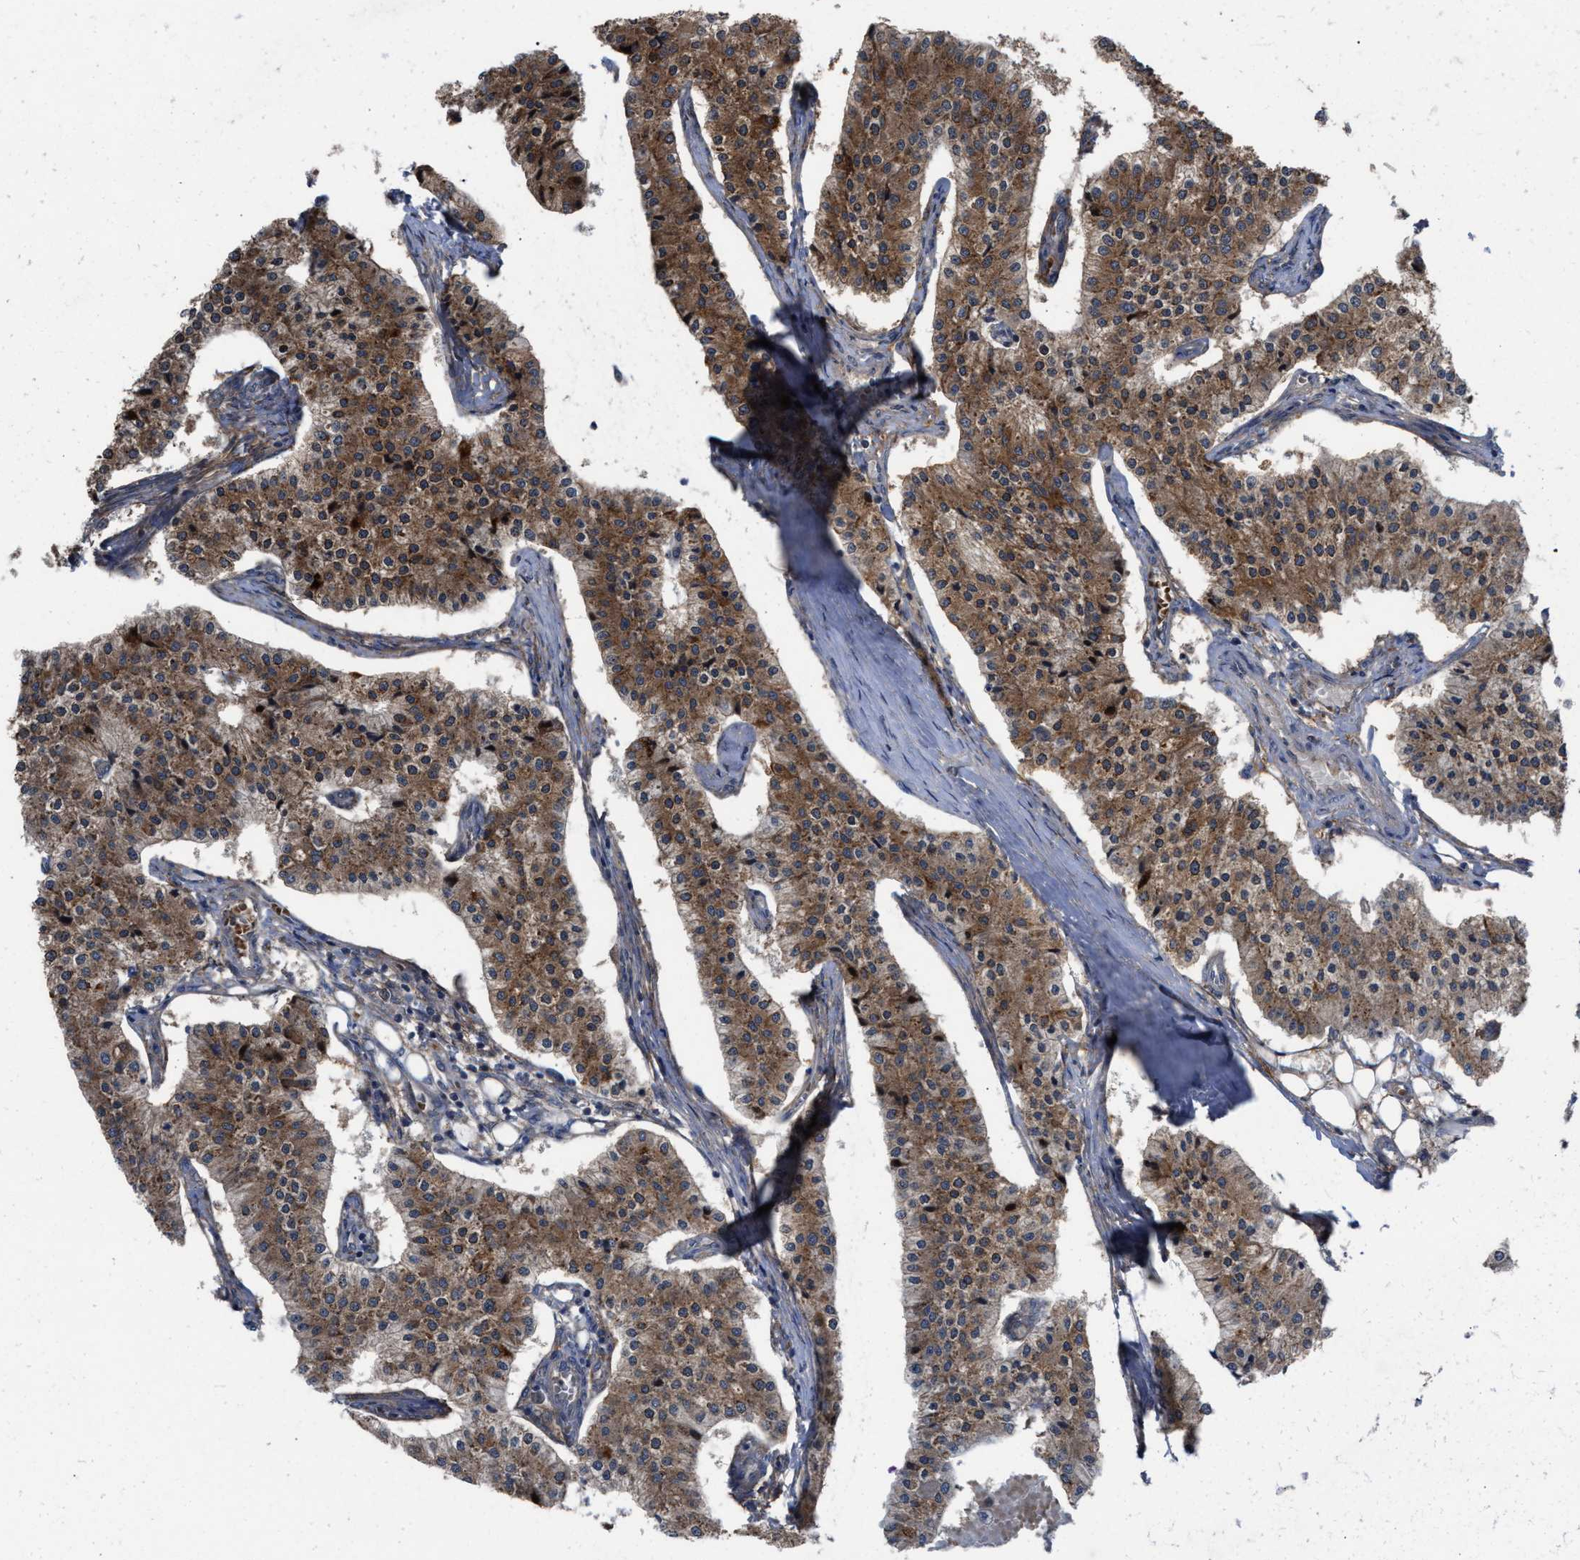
{"staining": {"intensity": "moderate", "quantity": ">75%", "location": "cytoplasmic/membranous"}, "tissue": "carcinoid", "cell_type": "Tumor cells", "image_type": "cancer", "snomed": [{"axis": "morphology", "description": "Carcinoid, malignant, NOS"}, {"axis": "topography", "description": "Colon"}], "caption": "The micrograph displays staining of malignant carcinoid, revealing moderate cytoplasmic/membranous protein positivity (brown color) within tumor cells. The protein of interest is shown in brown color, while the nuclei are stained blue.", "gene": "TP53BP2", "patient": {"sex": "female", "age": 52}}